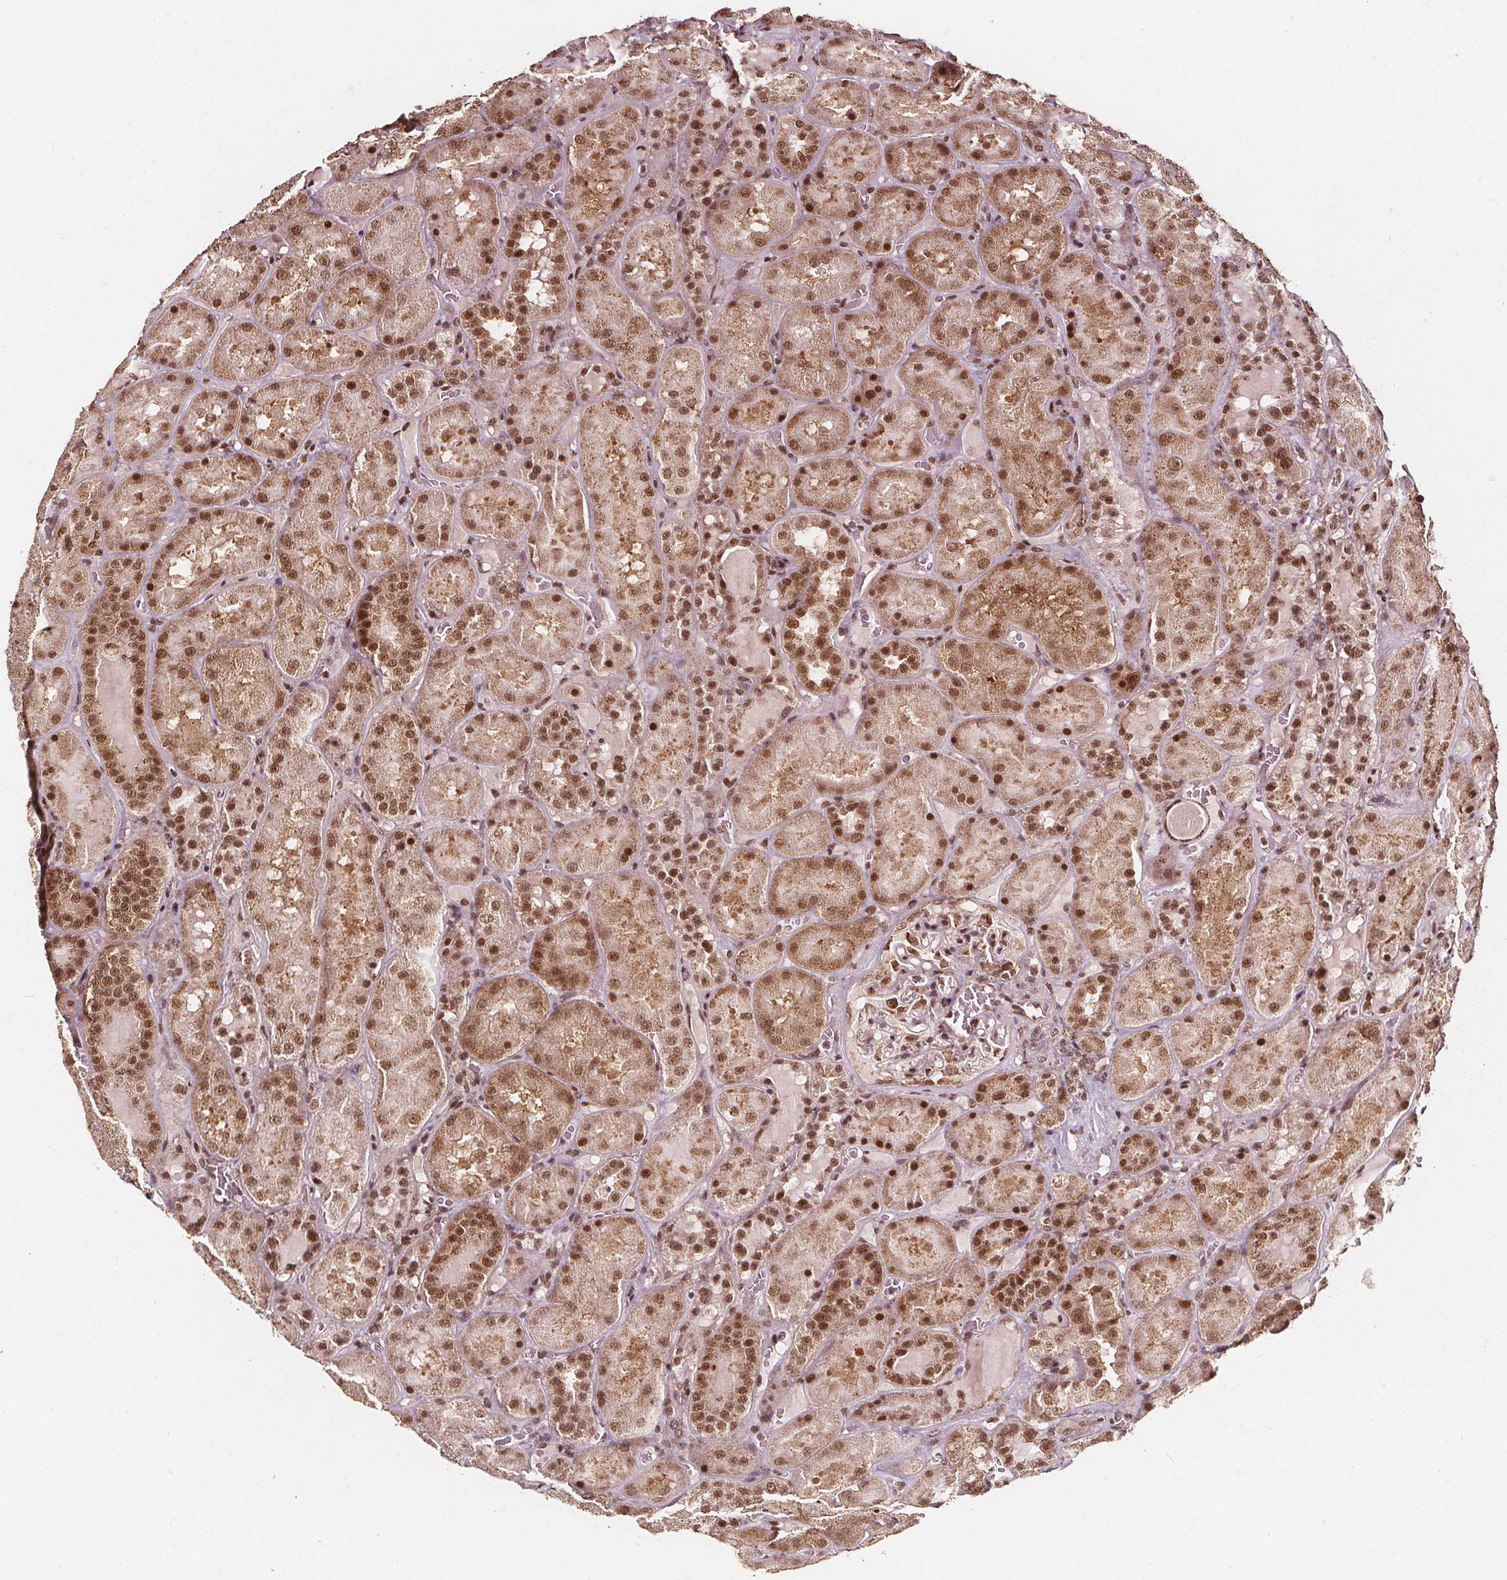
{"staining": {"intensity": "strong", "quantity": "25%-75%", "location": "nuclear"}, "tissue": "kidney", "cell_type": "Cells in glomeruli", "image_type": "normal", "snomed": [{"axis": "morphology", "description": "Normal tissue, NOS"}, {"axis": "topography", "description": "Kidney"}], "caption": "Immunohistochemical staining of normal kidney reveals high levels of strong nuclear staining in about 25%-75% of cells in glomeruli.", "gene": "SMN1", "patient": {"sex": "male", "age": 73}}